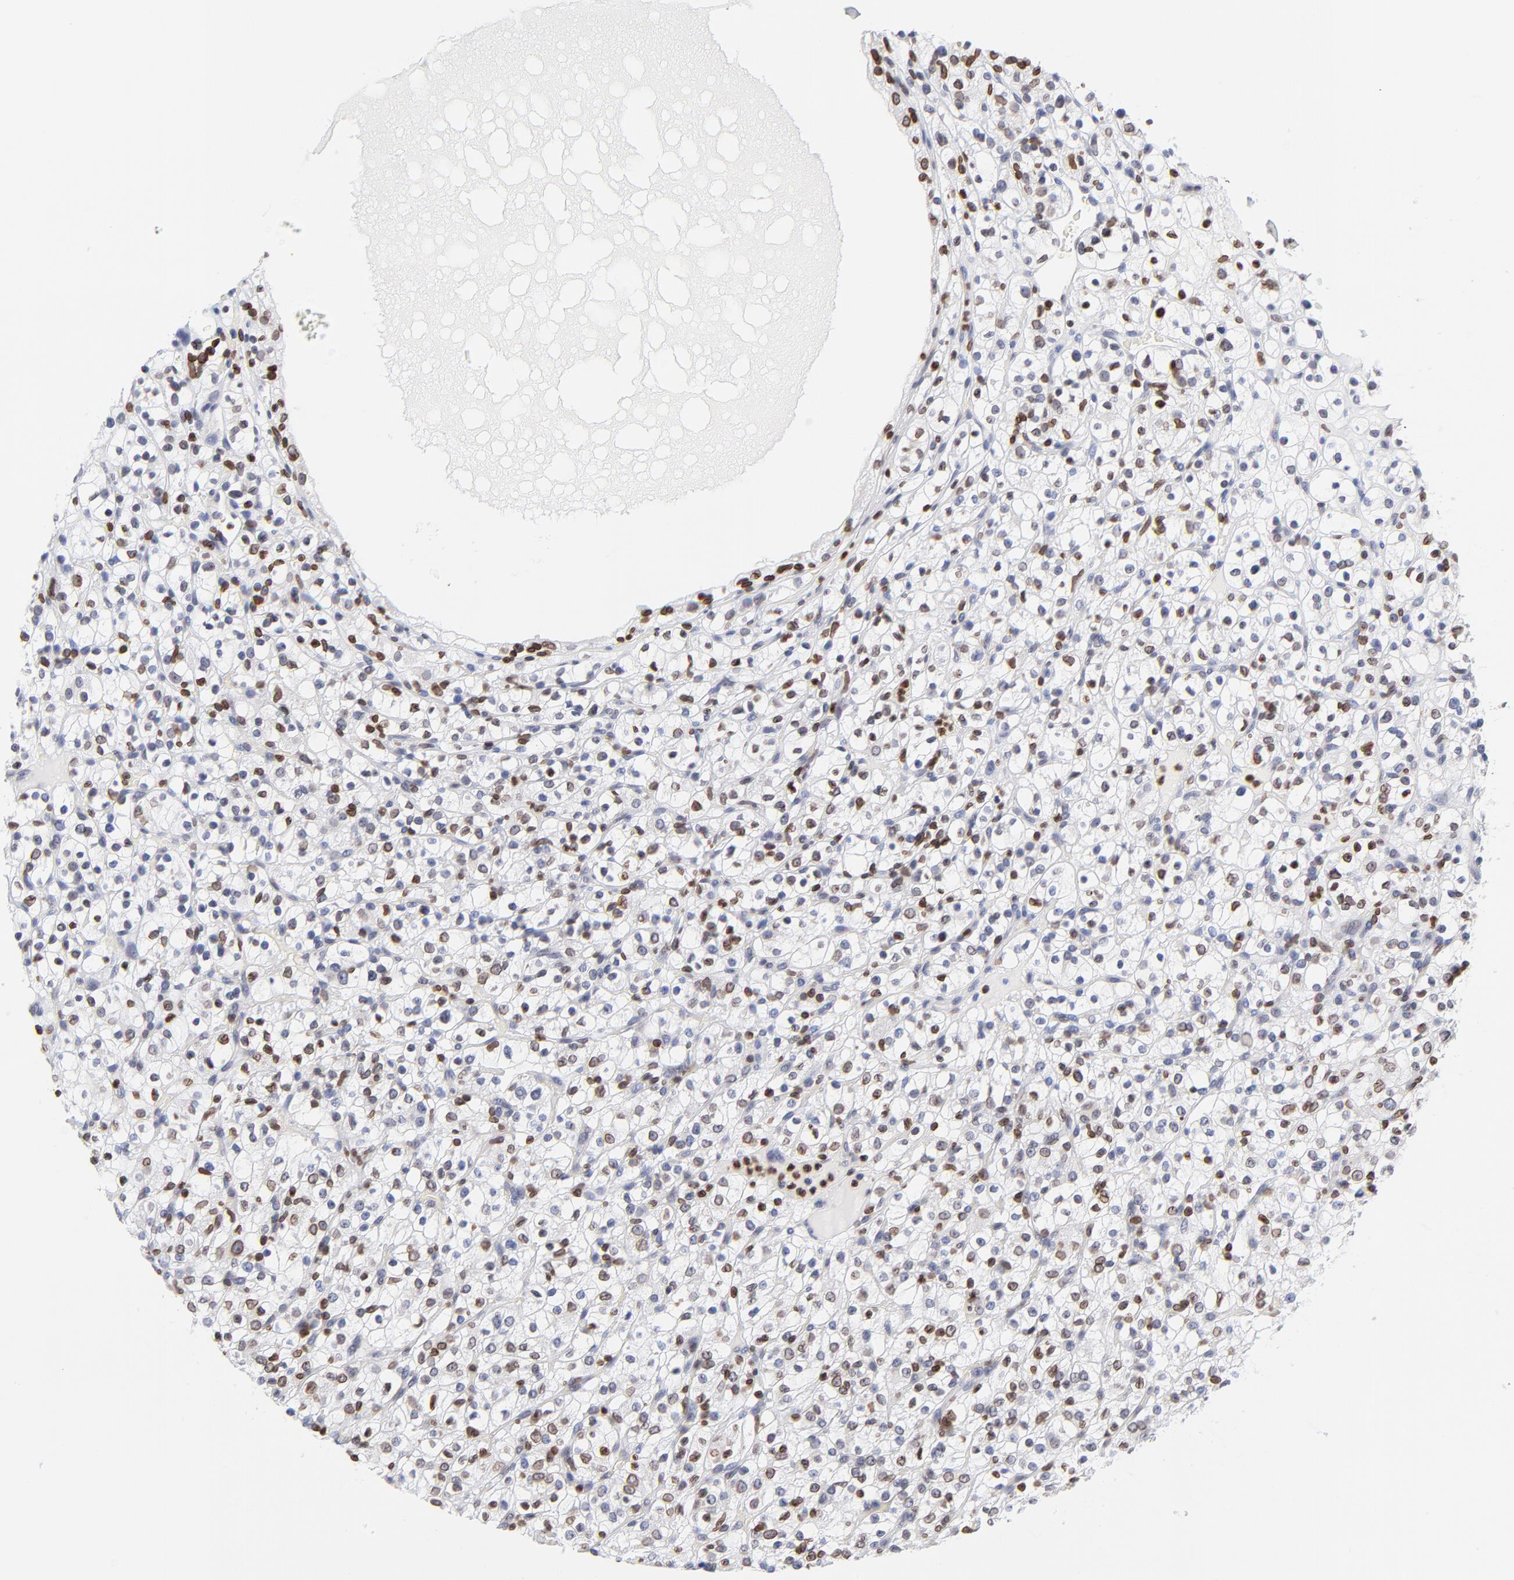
{"staining": {"intensity": "moderate", "quantity": "<25%", "location": "cytoplasmic/membranous,nuclear"}, "tissue": "renal cancer", "cell_type": "Tumor cells", "image_type": "cancer", "snomed": [{"axis": "morphology", "description": "Normal tissue, NOS"}, {"axis": "morphology", "description": "Adenocarcinoma, NOS"}, {"axis": "topography", "description": "Kidney"}], "caption": "High-power microscopy captured an immunohistochemistry (IHC) image of adenocarcinoma (renal), revealing moderate cytoplasmic/membranous and nuclear staining in about <25% of tumor cells.", "gene": "THAP7", "patient": {"sex": "female", "age": 72}}